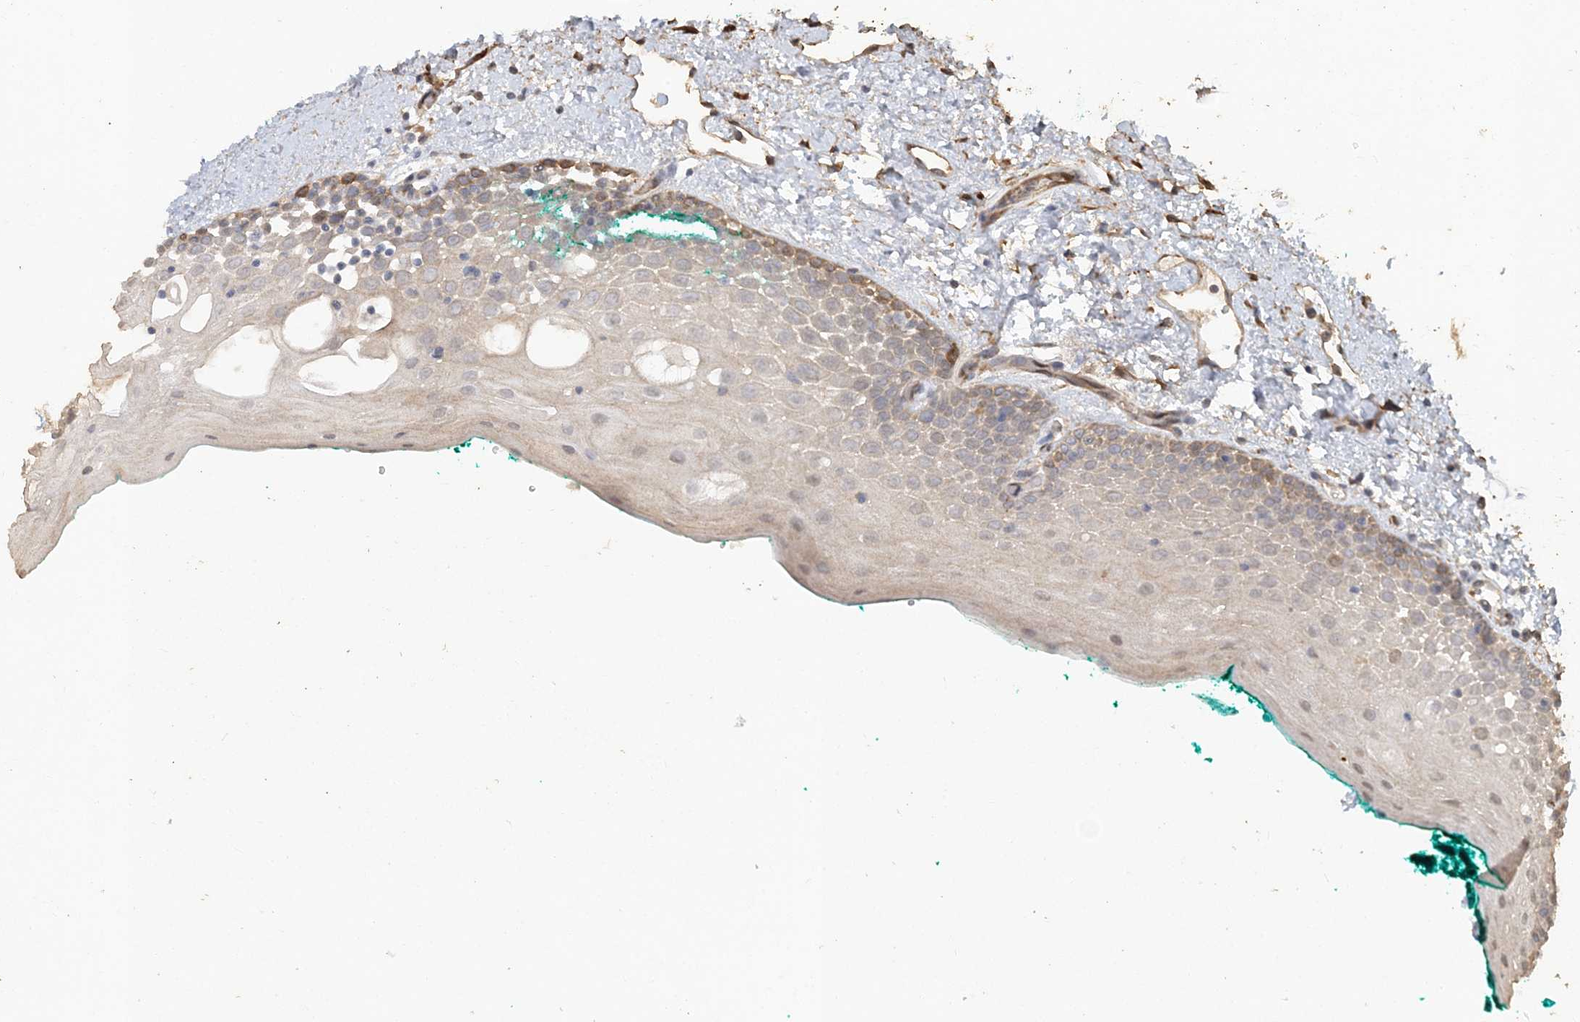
{"staining": {"intensity": "moderate", "quantity": "25%-75%", "location": "cytoplasmic/membranous"}, "tissue": "oral mucosa", "cell_type": "Squamous epithelial cells", "image_type": "normal", "snomed": [{"axis": "morphology", "description": "Normal tissue, NOS"}, {"axis": "topography", "description": "Oral tissue"}], "caption": "IHC histopathology image of normal oral mucosa: oral mucosa stained using IHC displays medium levels of moderate protein expression localized specifically in the cytoplasmic/membranous of squamous epithelial cells, appearing as a cytoplasmic/membranous brown color.", "gene": "RNF145", "patient": {"sex": "female", "age": 70}}